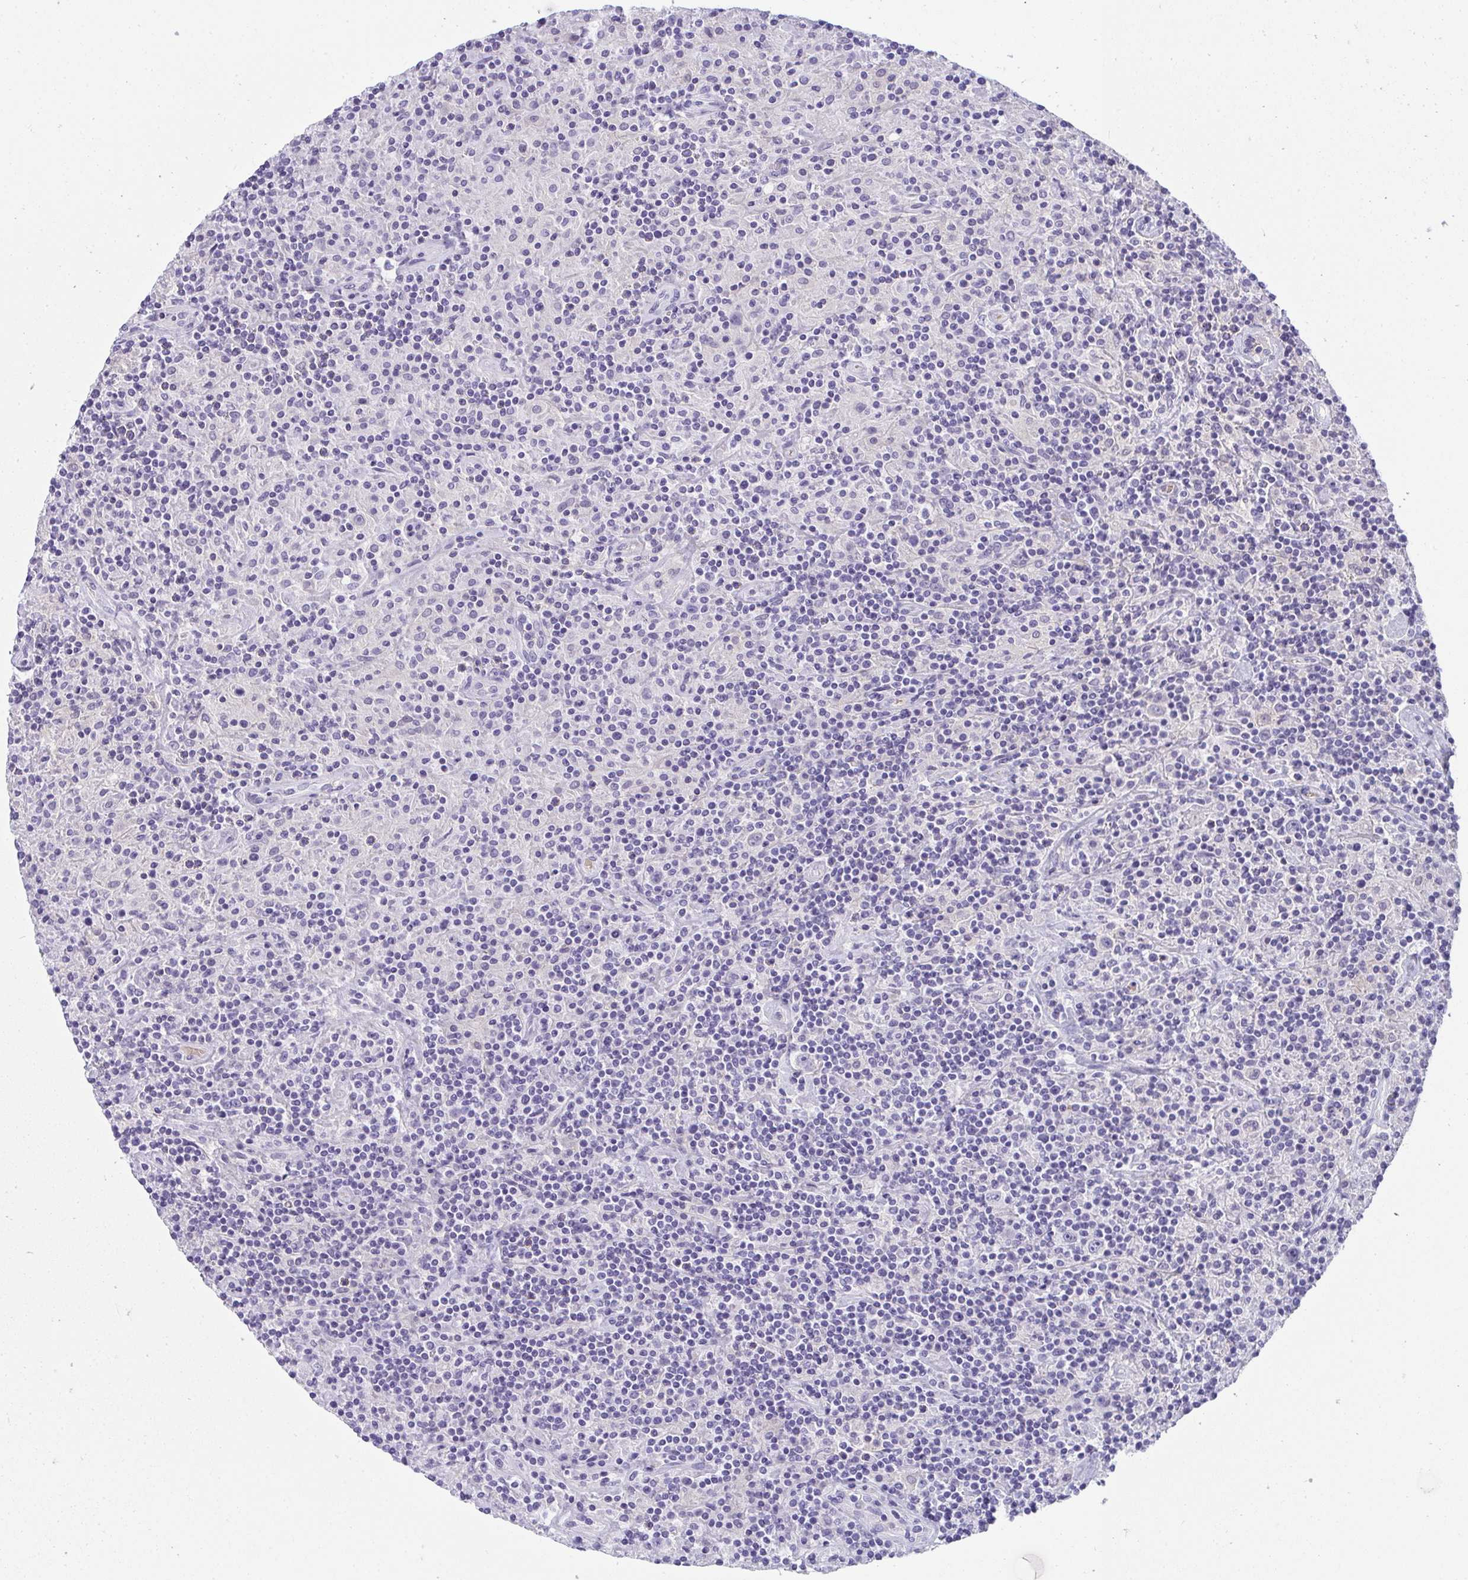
{"staining": {"intensity": "negative", "quantity": "none", "location": "none"}, "tissue": "lymphoma", "cell_type": "Tumor cells", "image_type": "cancer", "snomed": [{"axis": "morphology", "description": "Hodgkin's disease, NOS"}, {"axis": "topography", "description": "Lymph node"}], "caption": "Immunohistochemistry (IHC) micrograph of neoplastic tissue: Hodgkin's disease stained with DAB (3,3'-diaminobenzidine) shows no significant protein expression in tumor cells.", "gene": "ZSWIM3", "patient": {"sex": "male", "age": 70}}